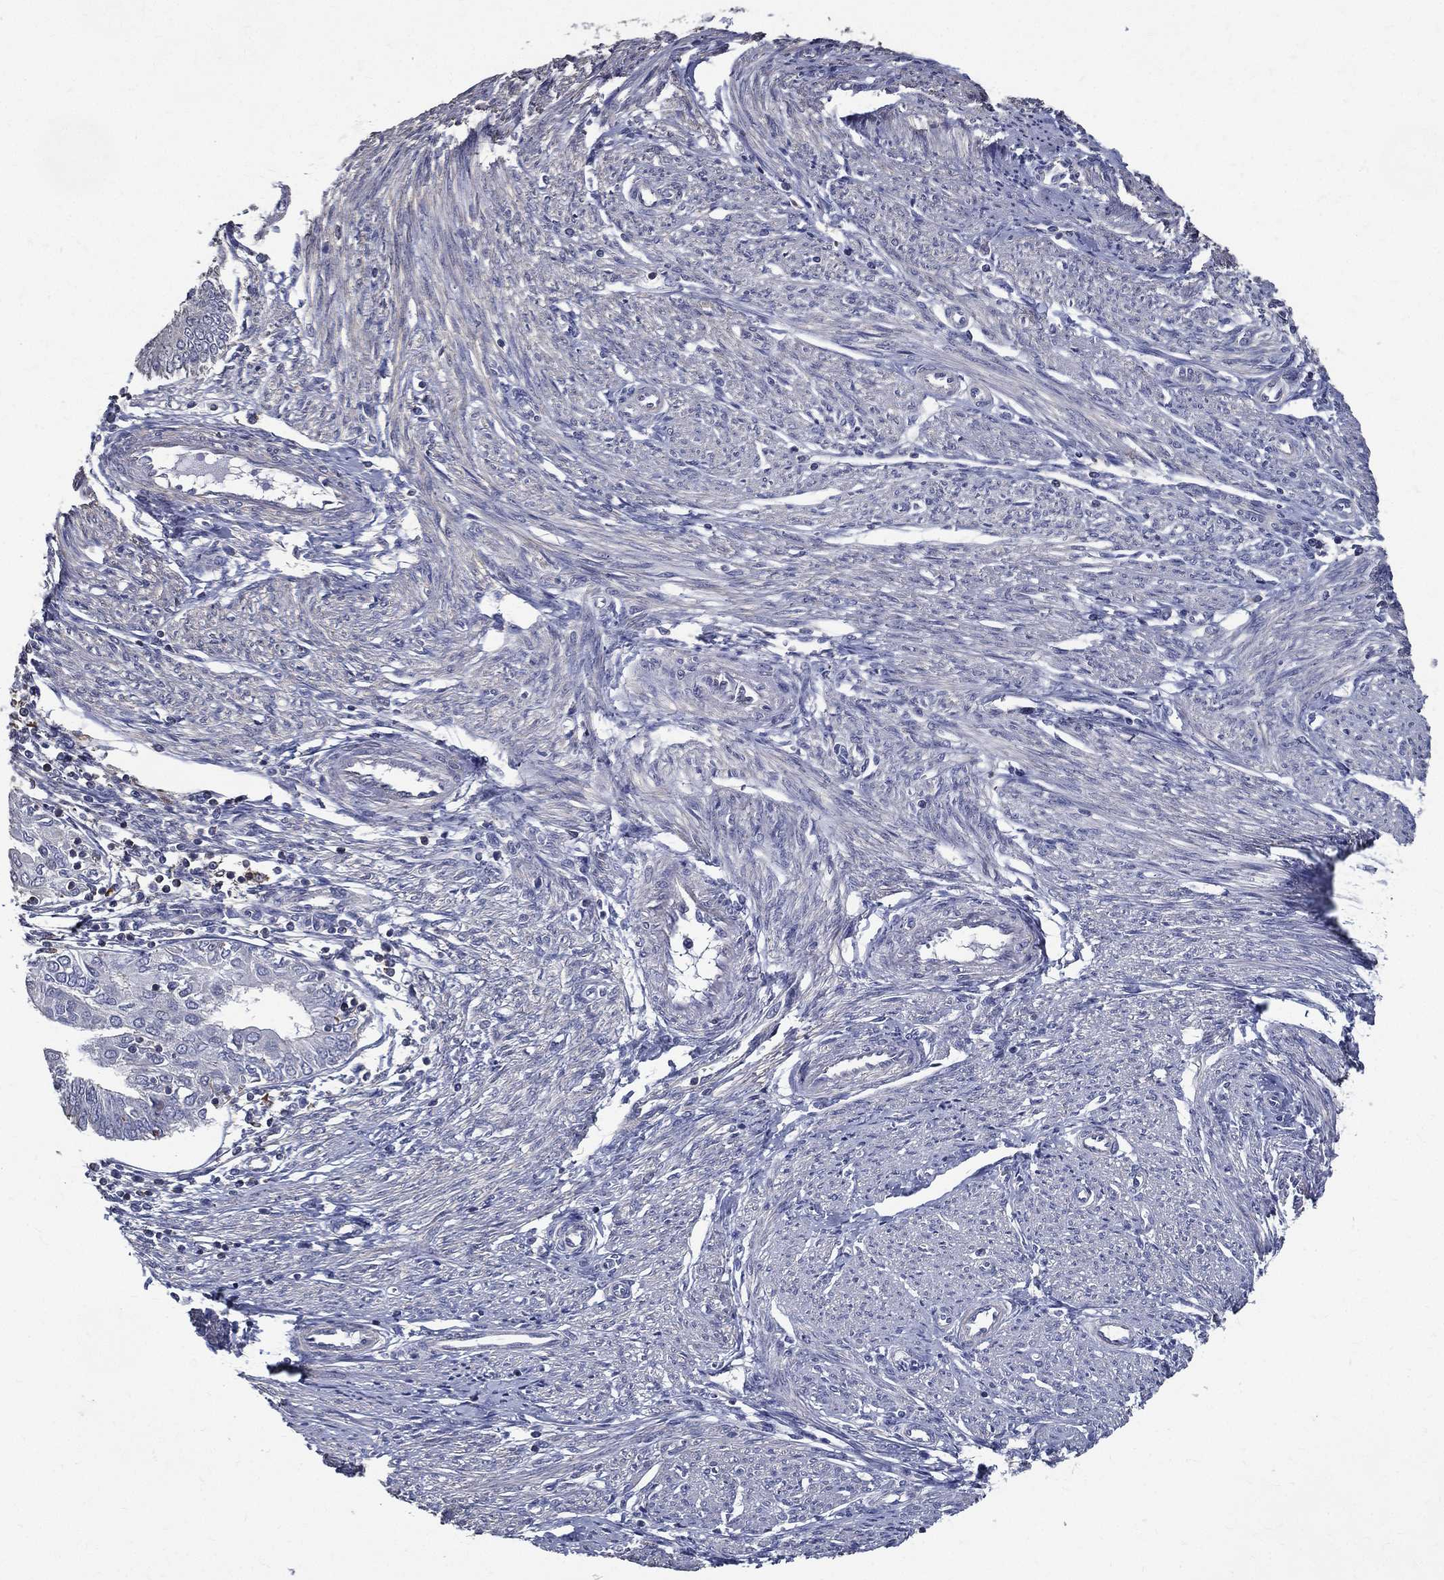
{"staining": {"intensity": "negative", "quantity": "none", "location": "none"}, "tissue": "endometrial cancer", "cell_type": "Tumor cells", "image_type": "cancer", "snomed": [{"axis": "morphology", "description": "Adenocarcinoma, NOS"}, {"axis": "topography", "description": "Endometrium"}], "caption": "An immunohistochemistry (IHC) micrograph of endometrial cancer is shown. There is no staining in tumor cells of endometrial cancer.", "gene": "SERPINB2", "patient": {"sex": "female", "age": 68}}